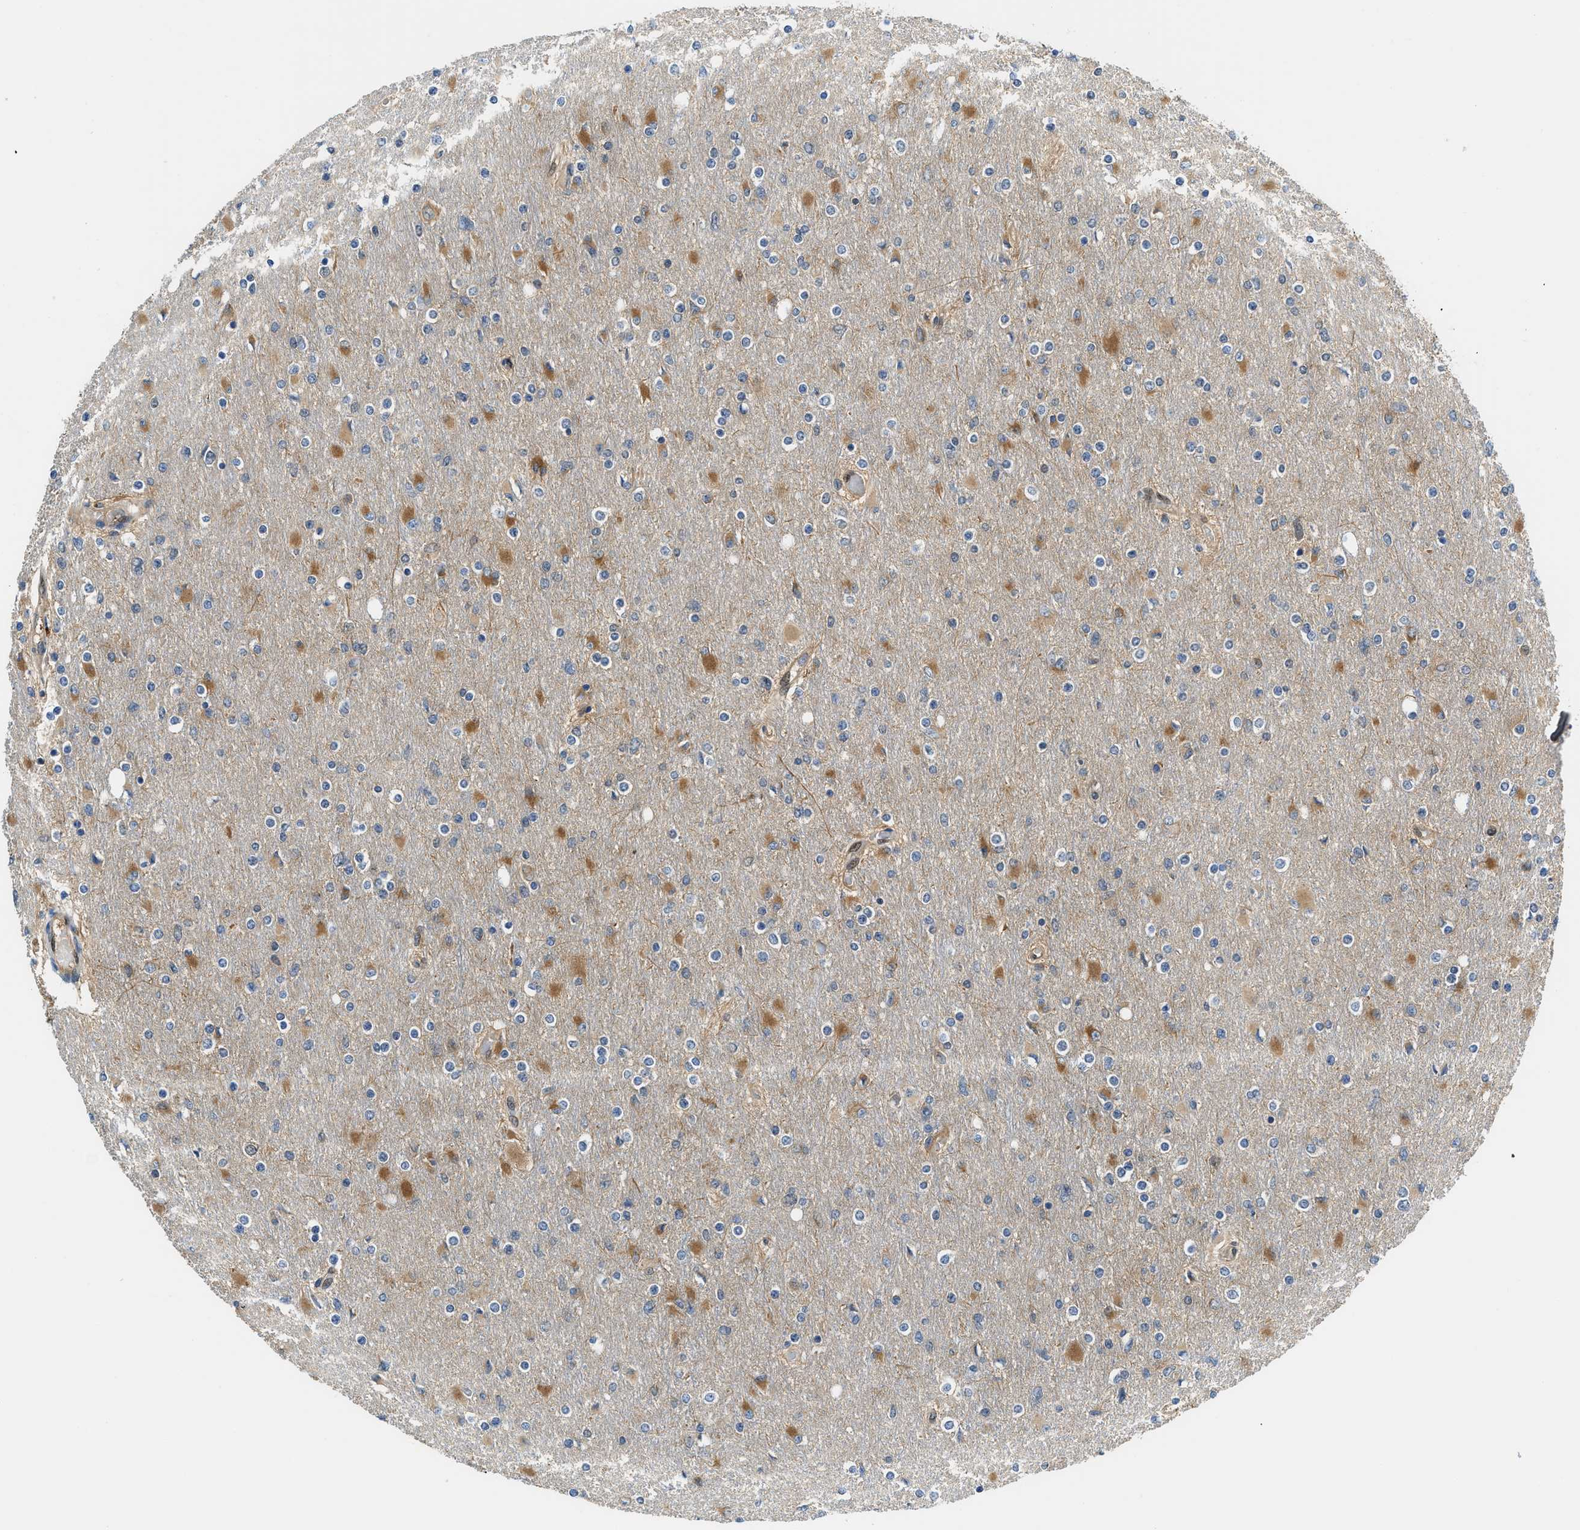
{"staining": {"intensity": "moderate", "quantity": "25%-75%", "location": "cytoplasmic/membranous"}, "tissue": "glioma", "cell_type": "Tumor cells", "image_type": "cancer", "snomed": [{"axis": "morphology", "description": "Glioma, malignant, High grade"}, {"axis": "topography", "description": "Cerebral cortex"}], "caption": "Human glioma stained with a brown dye reveals moderate cytoplasmic/membranous positive staining in approximately 25%-75% of tumor cells.", "gene": "LTA4H", "patient": {"sex": "female", "age": 36}}